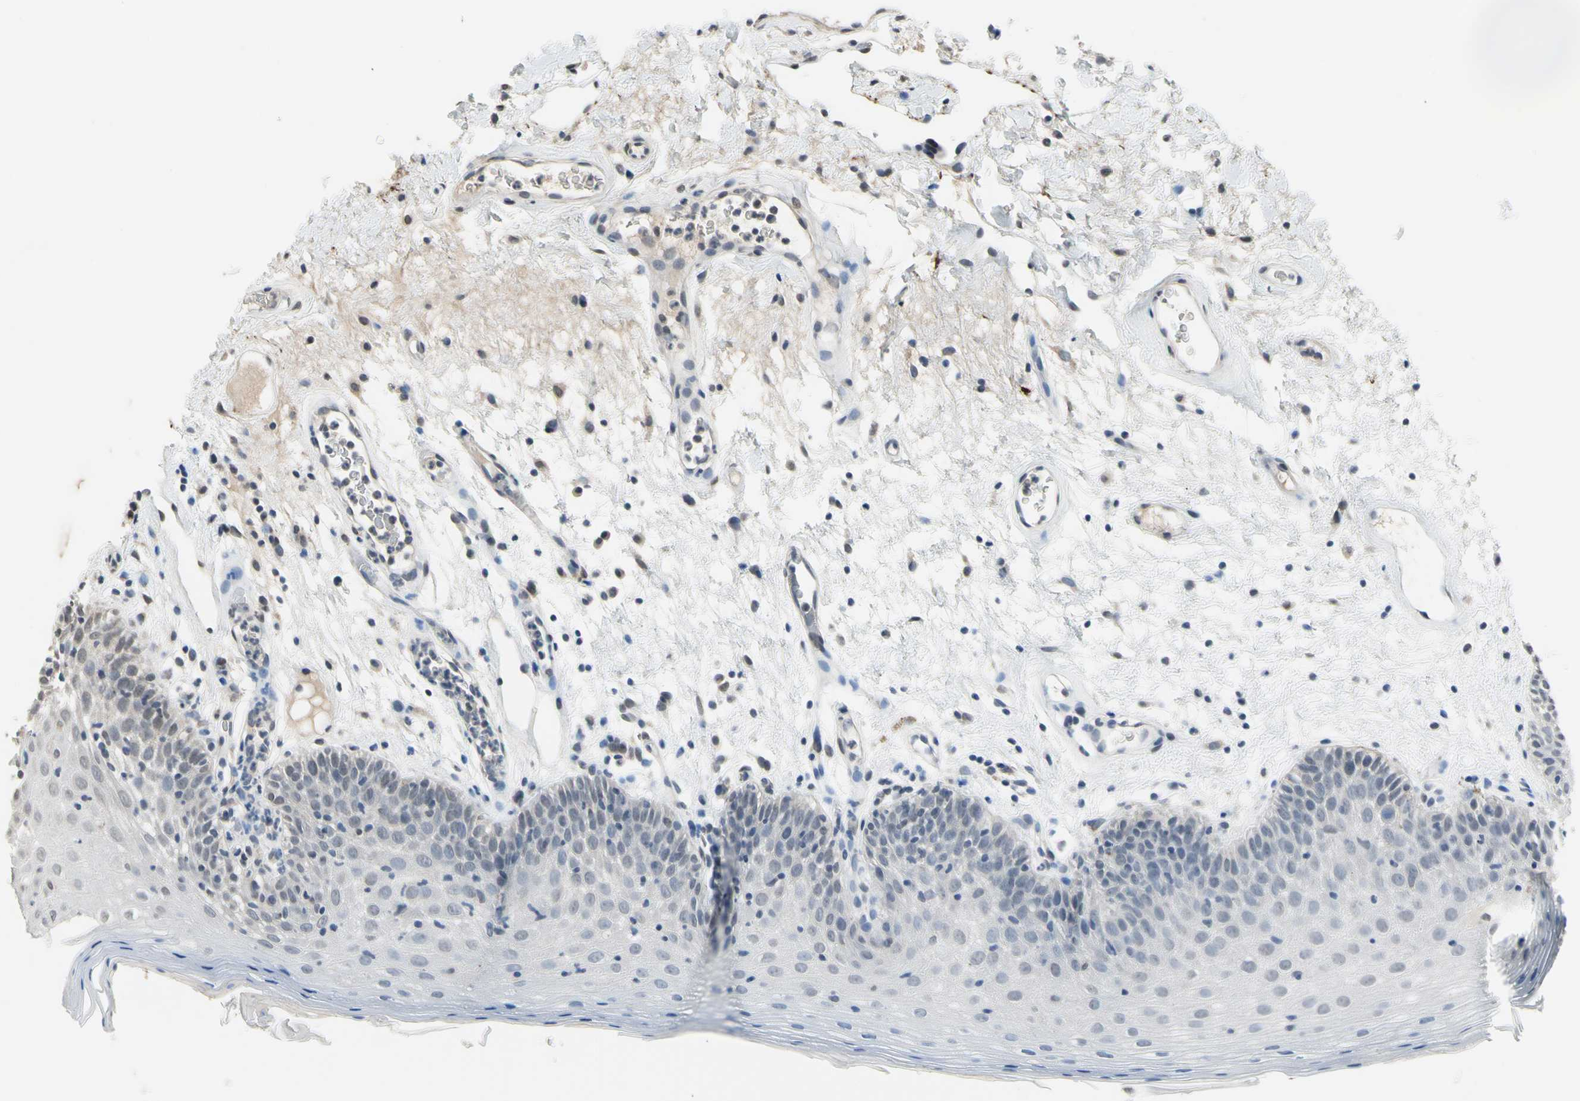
{"staining": {"intensity": "weak", "quantity": "<25%", "location": "nuclear"}, "tissue": "oral mucosa", "cell_type": "Squamous epithelial cells", "image_type": "normal", "snomed": [{"axis": "morphology", "description": "Normal tissue, NOS"}, {"axis": "morphology", "description": "Squamous cell carcinoma, NOS"}, {"axis": "topography", "description": "Skeletal muscle"}, {"axis": "topography", "description": "Oral tissue"}, {"axis": "topography", "description": "Head-Neck"}], "caption": "Immunohistochemistry (IHC) of normal human oral mucosa reveals no positivity in squamous epithelial cells. (DAB immunohistochemistry (IHC) visualized using brightfield microscopy, high magnification).", "gene": "ZNF174", "patient": {"sex": "male", "age": 71}}